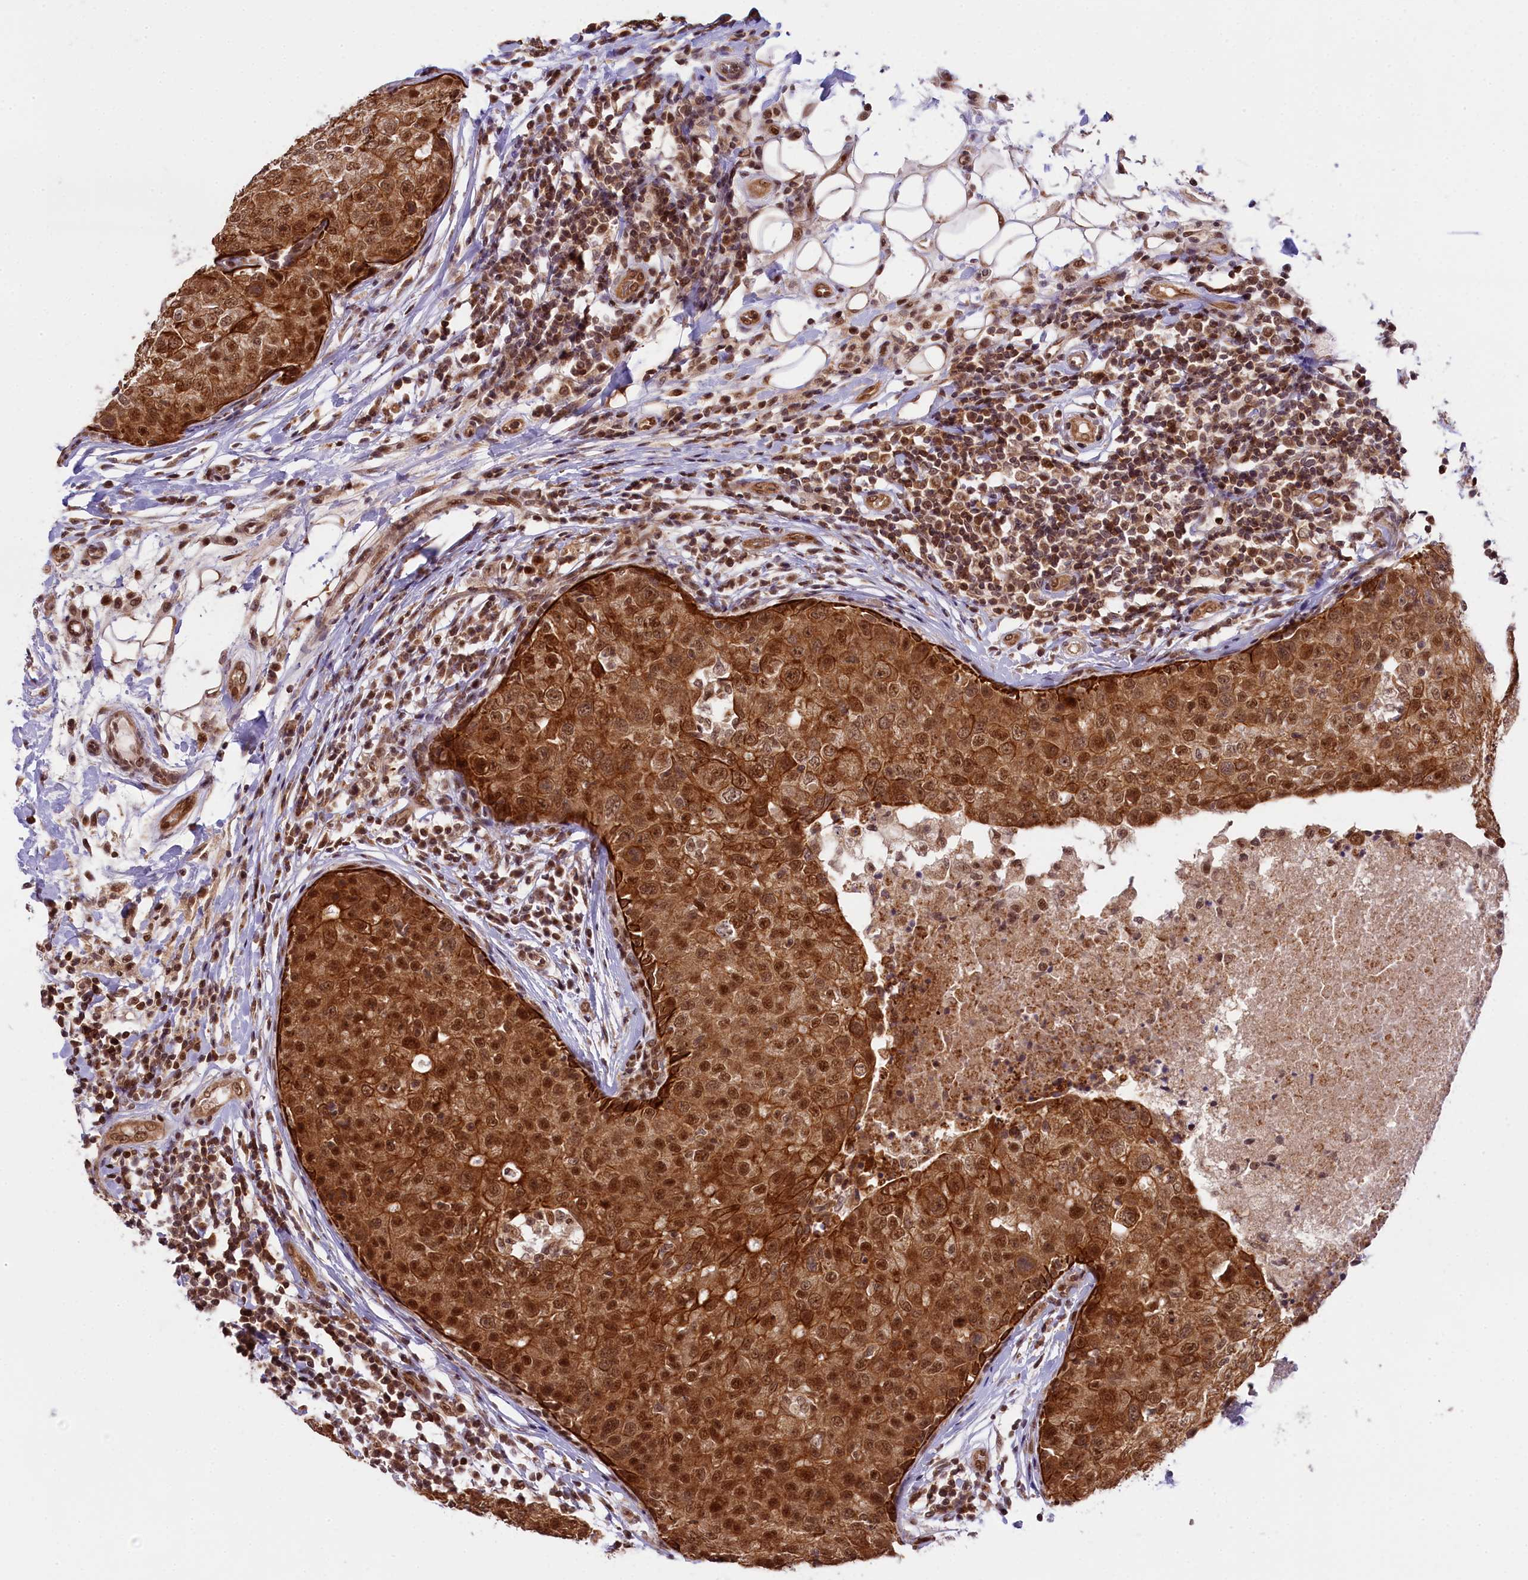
{"staining": {"intensity": "strong", "quantity": ">75%", "location": "cytoplasmic/membranous,nuclear"}, "tissue": "breast cancer", "cell_type": "Tumor cells", "image_type": "cancer", "snomed": [{"axis": "morphology", "description": "Duct carcinoma"}, {"axis": "topography", "description": "Breast"}], "caption": "There is high levels of strong cytoplasmic/membranous and nuclear positivity in tumor cells of breast cancer (invasive ductal carcinoma), as demonstrated by immunohistochemical staining (brown color).", "gene": "CARD8", "patient": {"sex": "female", "age": 27}}